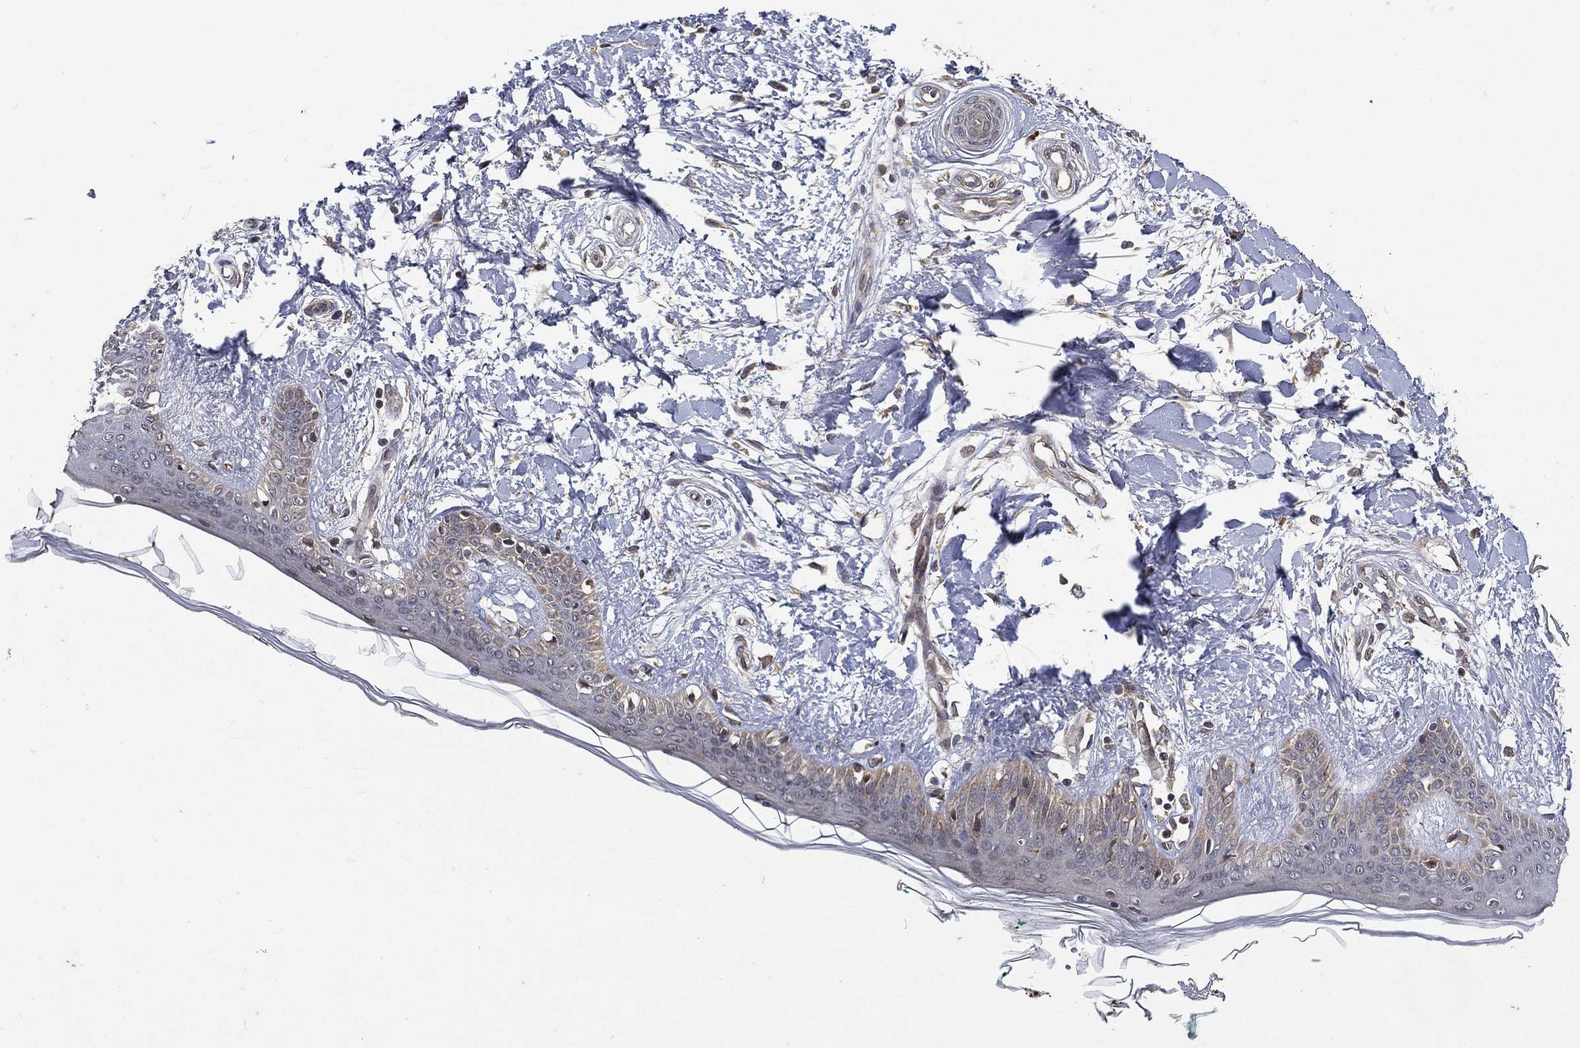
{"staining": {"intensity": "moderate", "quantity": "25%-75%", "location": "cytoplasmic/membranous,nuclear"}, "tissue": "skin", "cell_type": "Fibroblasts", "image_type": "normal", "snomed": [{"axis": "morphology", "description": "Normal tissue, NOS"}, {"axis": "morphology", "description": "Malignant melanoma, NOS"}, {"axis": "topography", "description": "Skin"}], "caption": "Immunohistochemical staining of normal human skin demonstrates moderate cytoplasmic/membranous,nuclear protein positivity in about 25%-75% of fibroblasts. Nuclei are stained in blue.", "gene": "RAB11FIP4", "patient": {"sex": "female", "age": 34}}